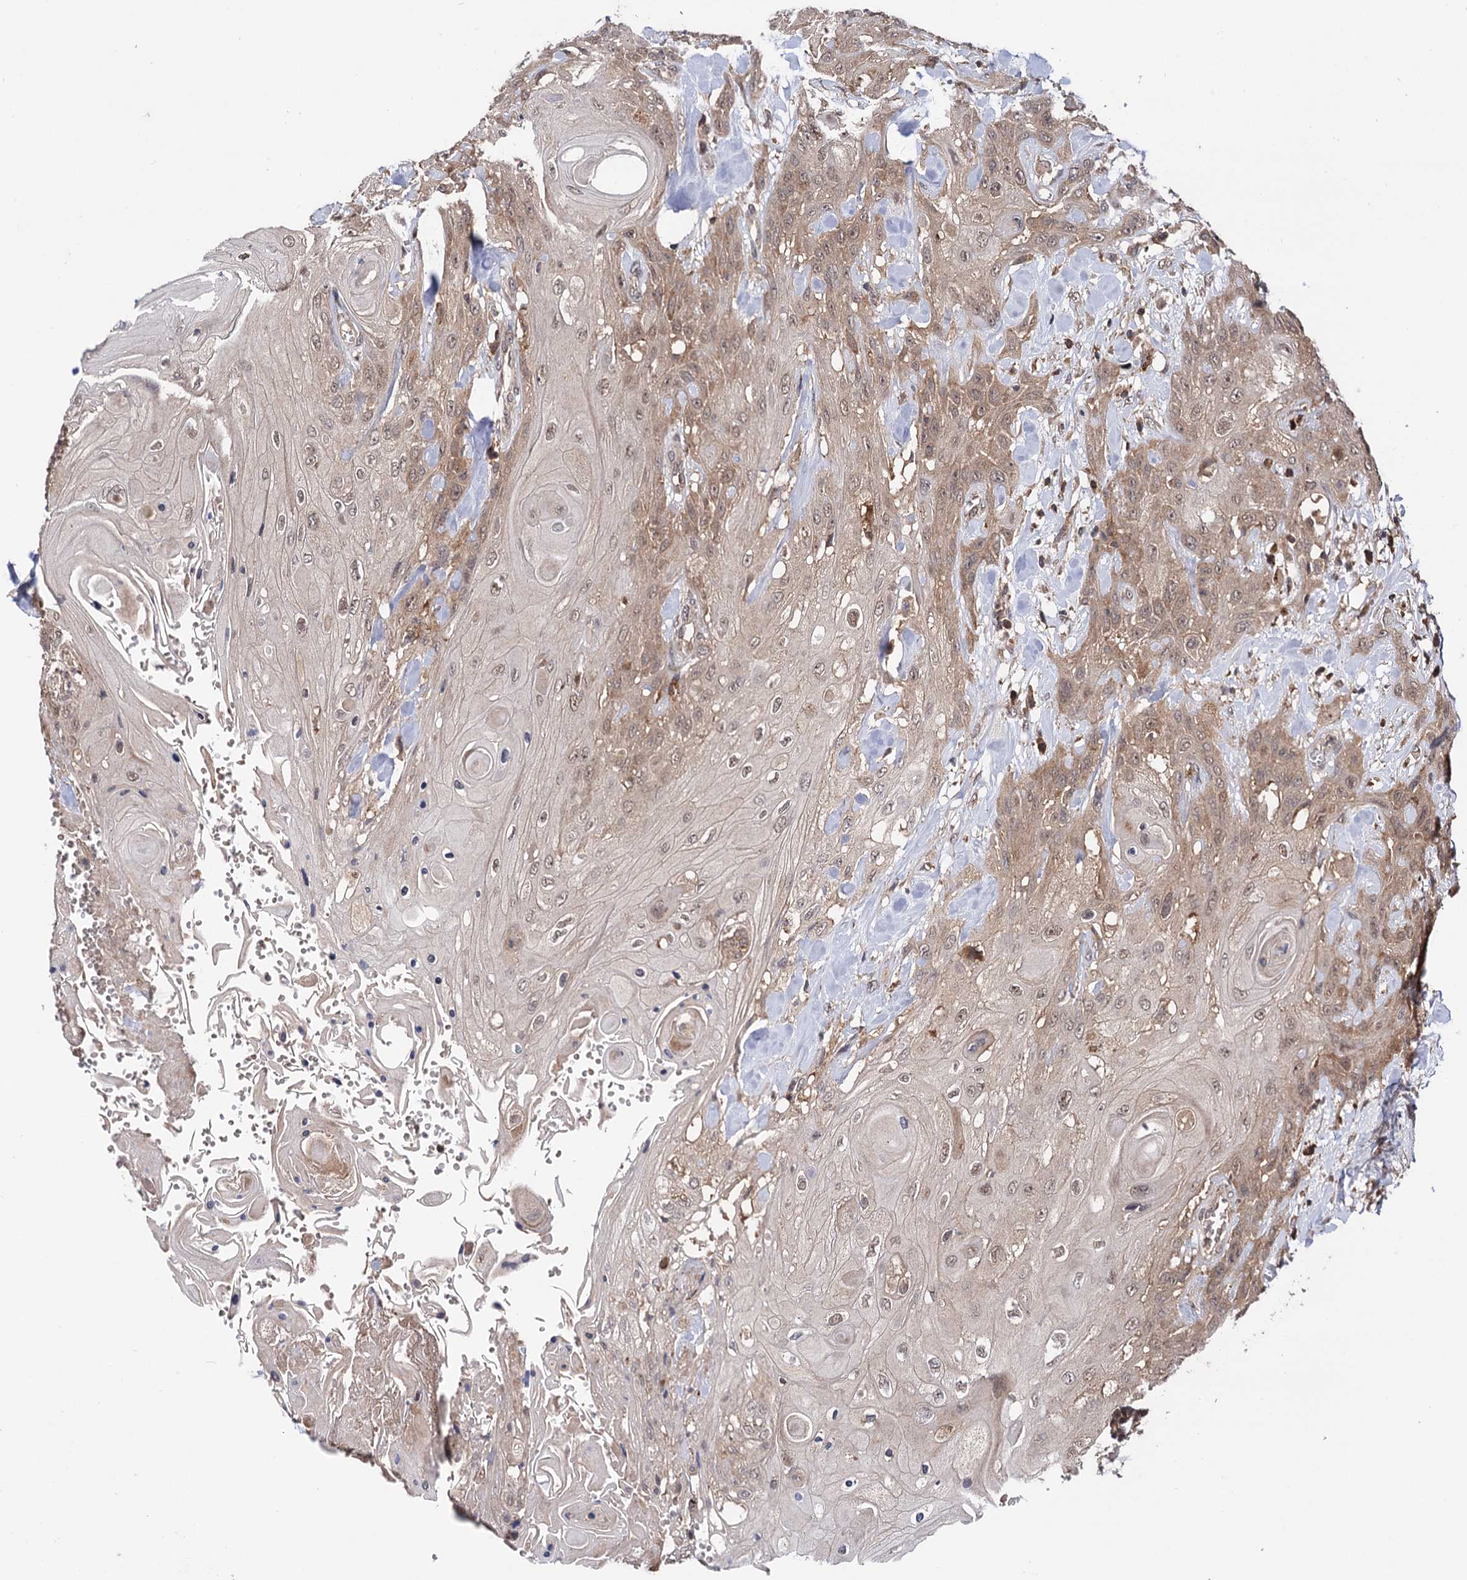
{"staining": {"intensity": "moderate", "quantity": "<25%", "location": "cytoplasmic/membranous,nuclear"}, "tissue": "head and neck cancer", "cell_type": "Tumor cells", "image_type": "cancer", "snomed": [{"axis": "morphology", "description": "Squamous cell carcinoma, NOS"}, {"axis": "topography", "description": "Head-Neck"}], "caption": "Brown immunohistochemical staining in head and neck cancer reveals moderate cytoplasmic/membranous and nuclear positivity in about <25% of tumor cells.", "gene": "MICAL2", "patient": {"sex": "female", "age": 43}}